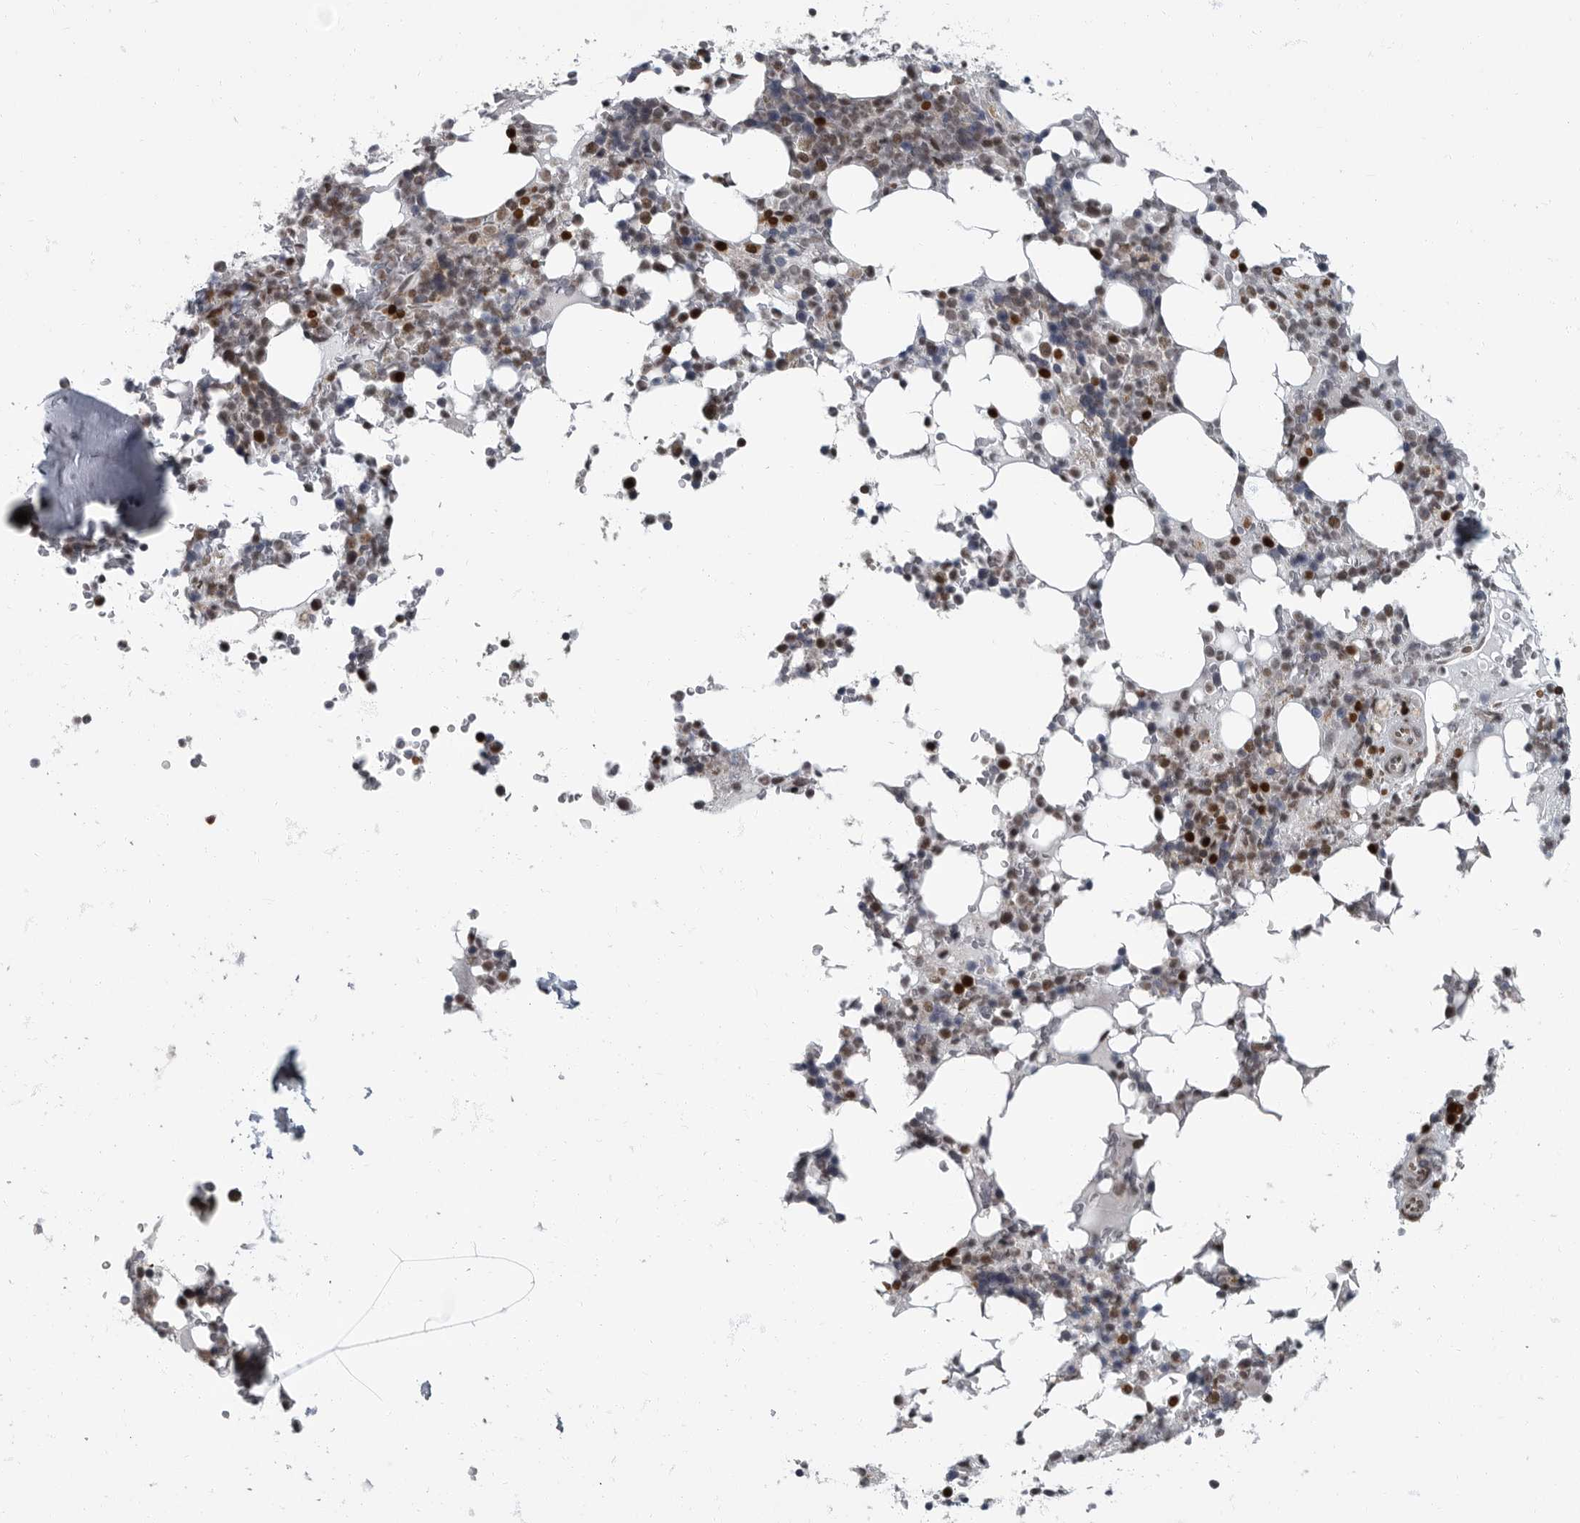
{"staining": {"intensity": "strong", "quantity": "<25%", "location": "nuclear"}, "tissue": "bone marrow", "cell_type": "Hematopoietic cells", "image_type": "normal", "snomed": [{"axis": "morphology", "description": "Normal tissue, NOS"}, {"axis": "topography", "description": "Bone marrow"}], "caption": "Bone marrow stained with DAB (3,3'-diaminobenzidine) immunohistochemistry (IHC) exhibits medium levels of strong nuclear expression in approximately <25% of hematopoietic cells. (brown staining indicates protein expression, while blue staining denotes nuclei).", "gene": "EVI5", "patient": {"sex": "male", "age": 58}}